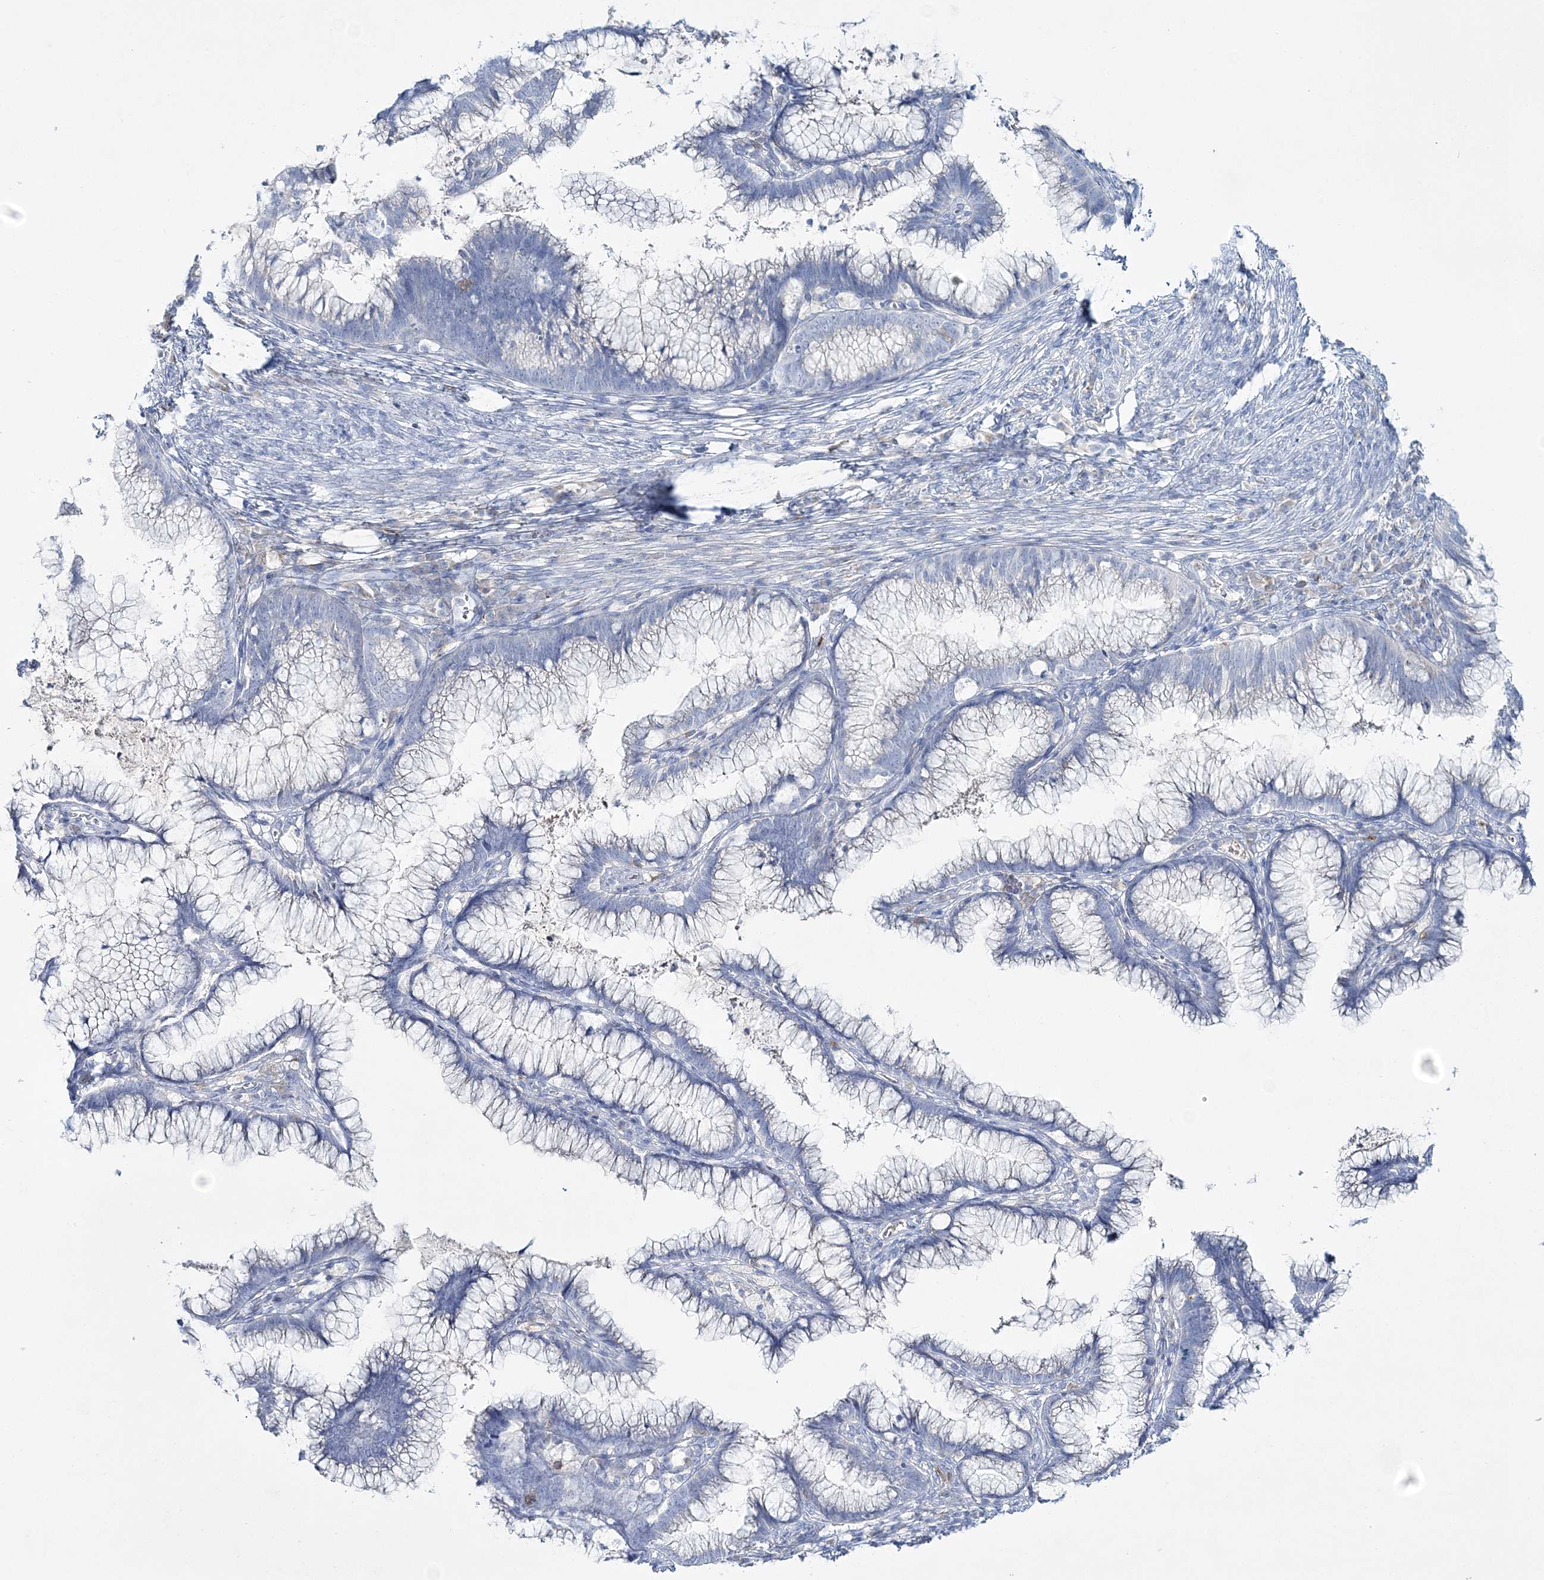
{"staining": {"intensity": "negative", "quantity": "none", "location": "none"}, "tissue": "cervical cancer", "cell_type": "Tumor cells", "image_type": "cancer", "snomed": [{"axis": "morphology", "description": "Adenocarcinoma, NOS"}, {"axis": "topography", "description": "Cervix"}], "caption": "Micrograph shows no protein positivity in tumor cells of cervical cancer (adenocarcinoma) tissue.", "gene": "WDSUB1", "patient": {"sex": "female", "age": 36}}